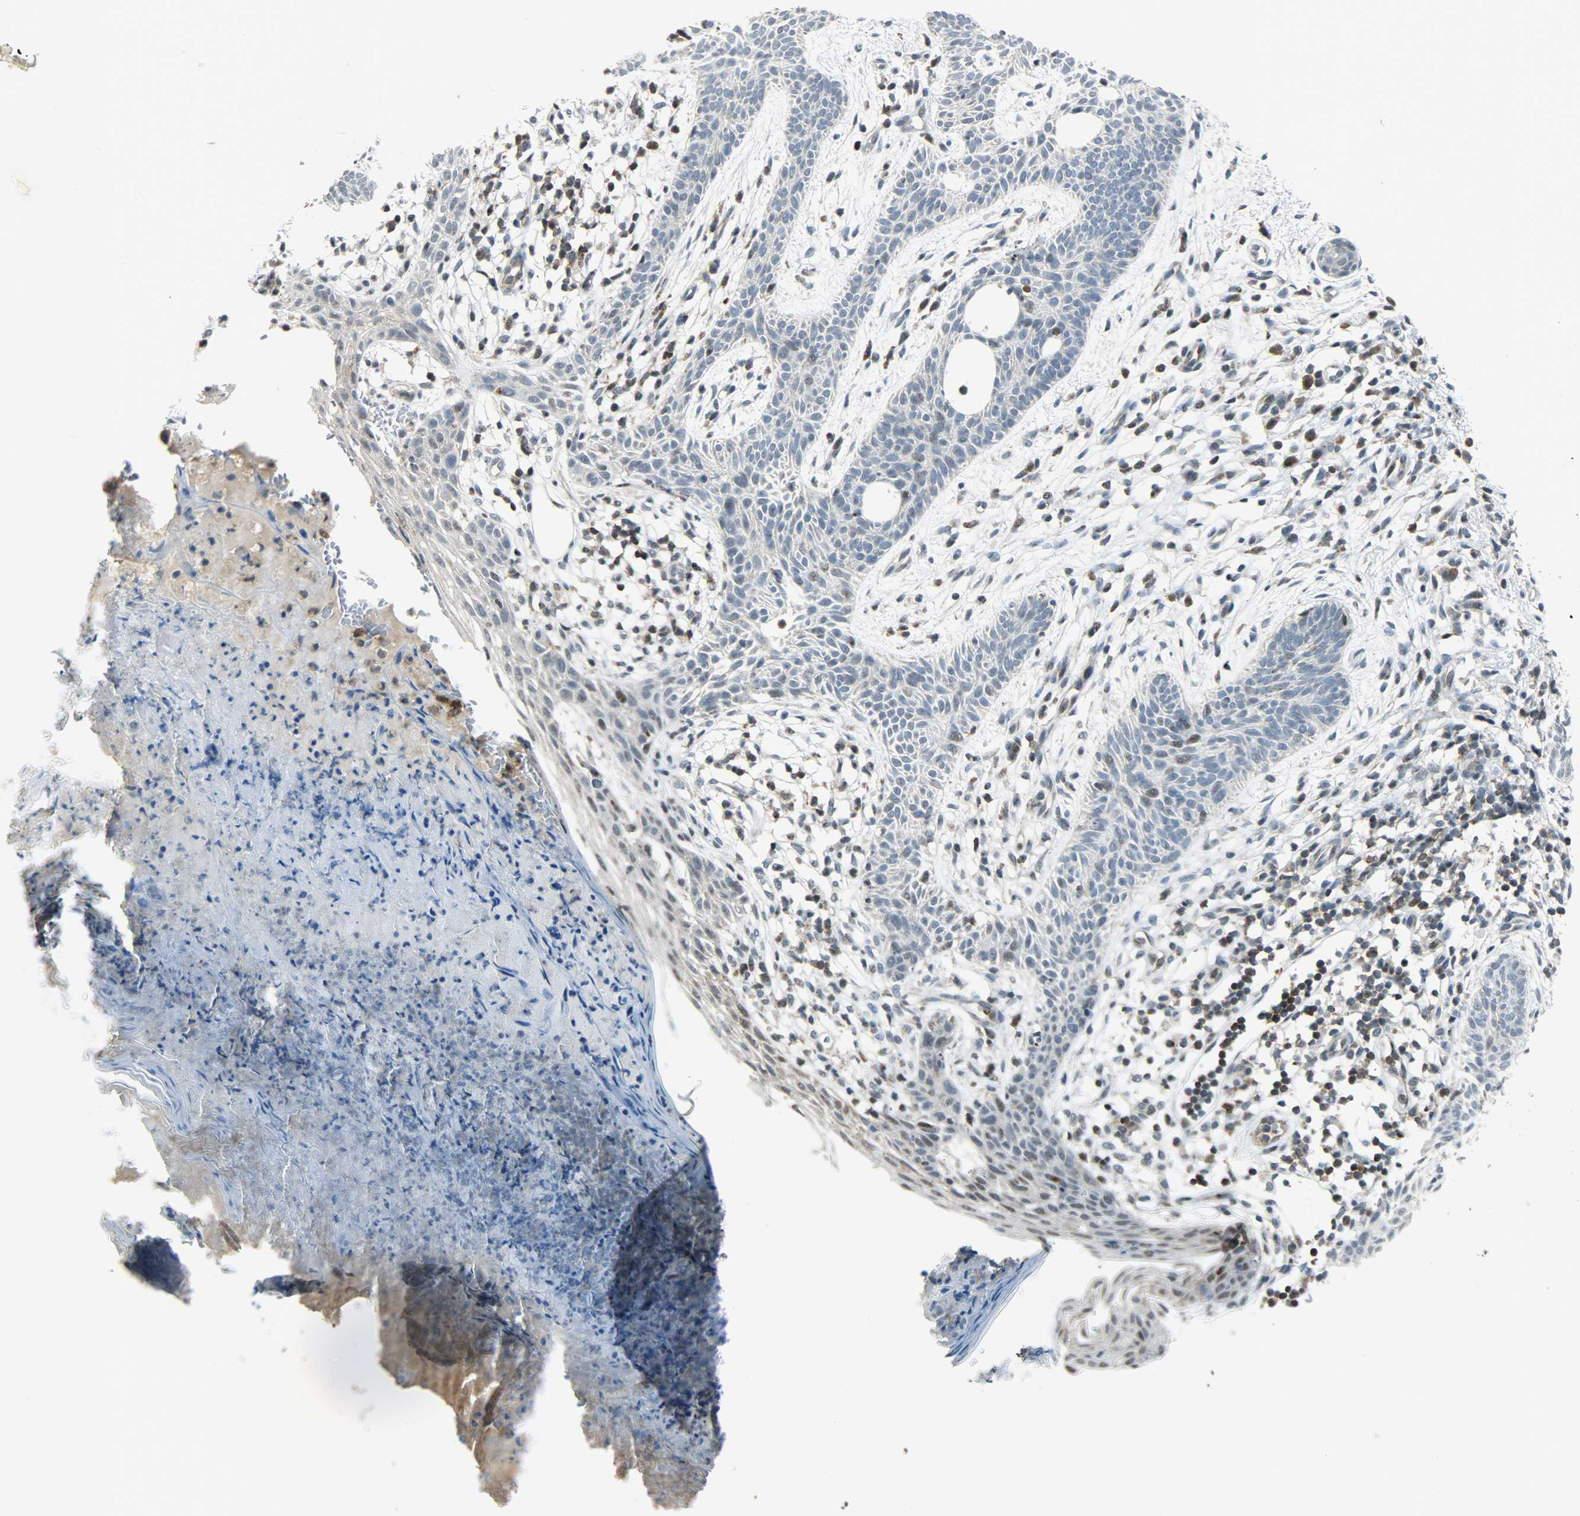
{"staining": {"intensity": "weak", "quantity": "<25%", "location": "nuclear"}, "tissue": "skin cancer", "cell_type": "Tumor cells", "image_type": "cancer", "snomed": [{"axis": "morphology", "description": "Normal tissue, NOS"}, {"axis": "morphology", "description": "Basal cell carcinoma"}, {"axis": "topography", "description": "Skin"}], "caption": "Human basal cell carcinoma (skin) stained for a protein using IHC demonstrates no positivity in tumor cells.", "gene": "IL15", "patient": {"sex": "female", "age": 69}}